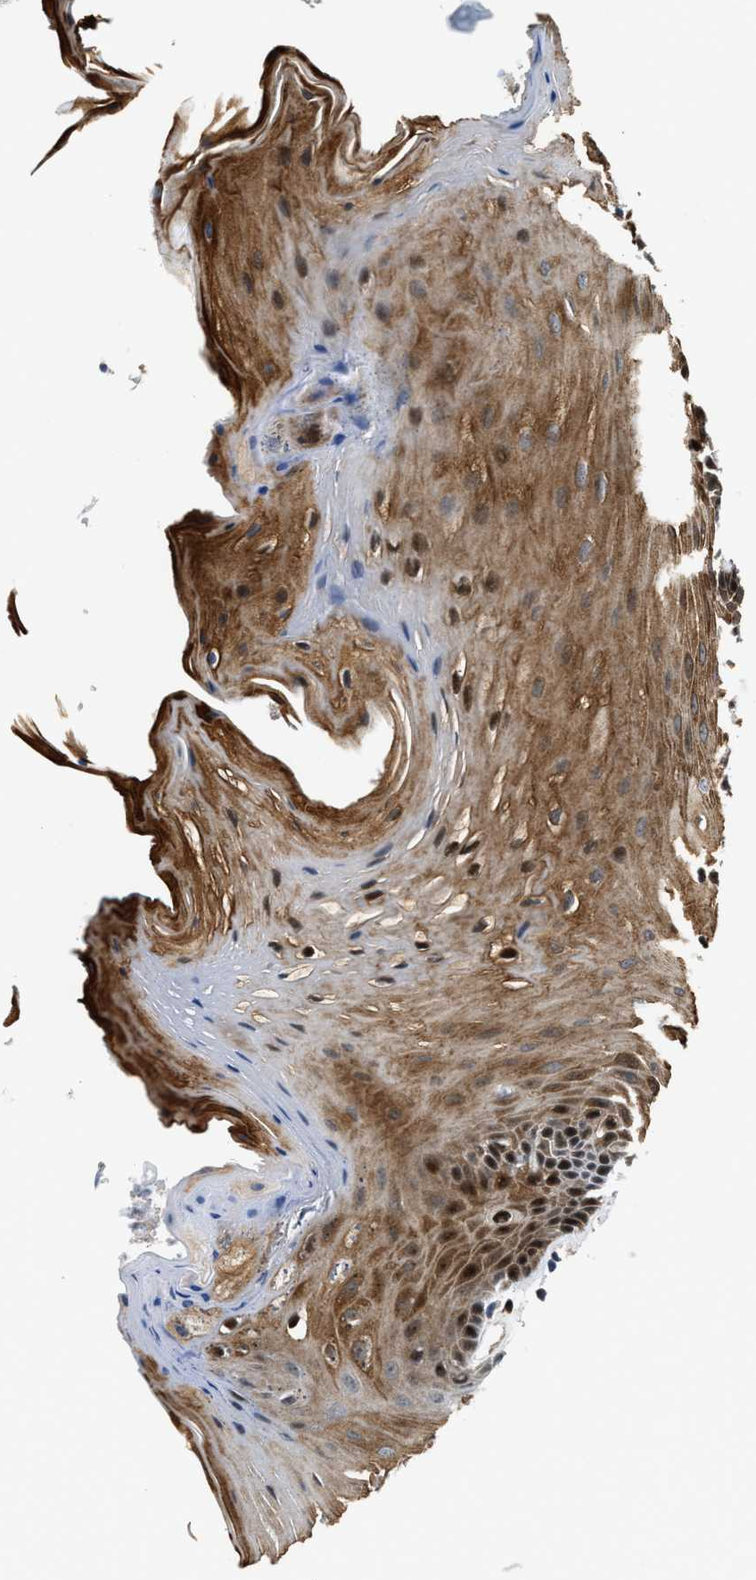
{"staining": {"intensity": "strong", "quantity": ">75%", "location": "cytoplasmic/membranous,nuclear"}, "tissue": "oral mucosa", "cell_type": "Squamous epithelial cells", "image_type": "normal", "snomed": [{"axis": "morphology", "description": "Normal tissue, NOS"}, {"axis": "morphology", "description": "Squamous cell carcinoma, NOS"}, {"axis": "topography", "description": "Oral tissue"}, {"axis": "topography", "description": "Head-Neck"}], "caption": "The image displays staining of unremarkable oral mucosa, revealing strong cytoplasmic/membranous,nuclear protein expression (brown color) within squamous epithelial cells.", "gene": "ALDH3A2", "patient": {"sex": "male", "age": 71}}